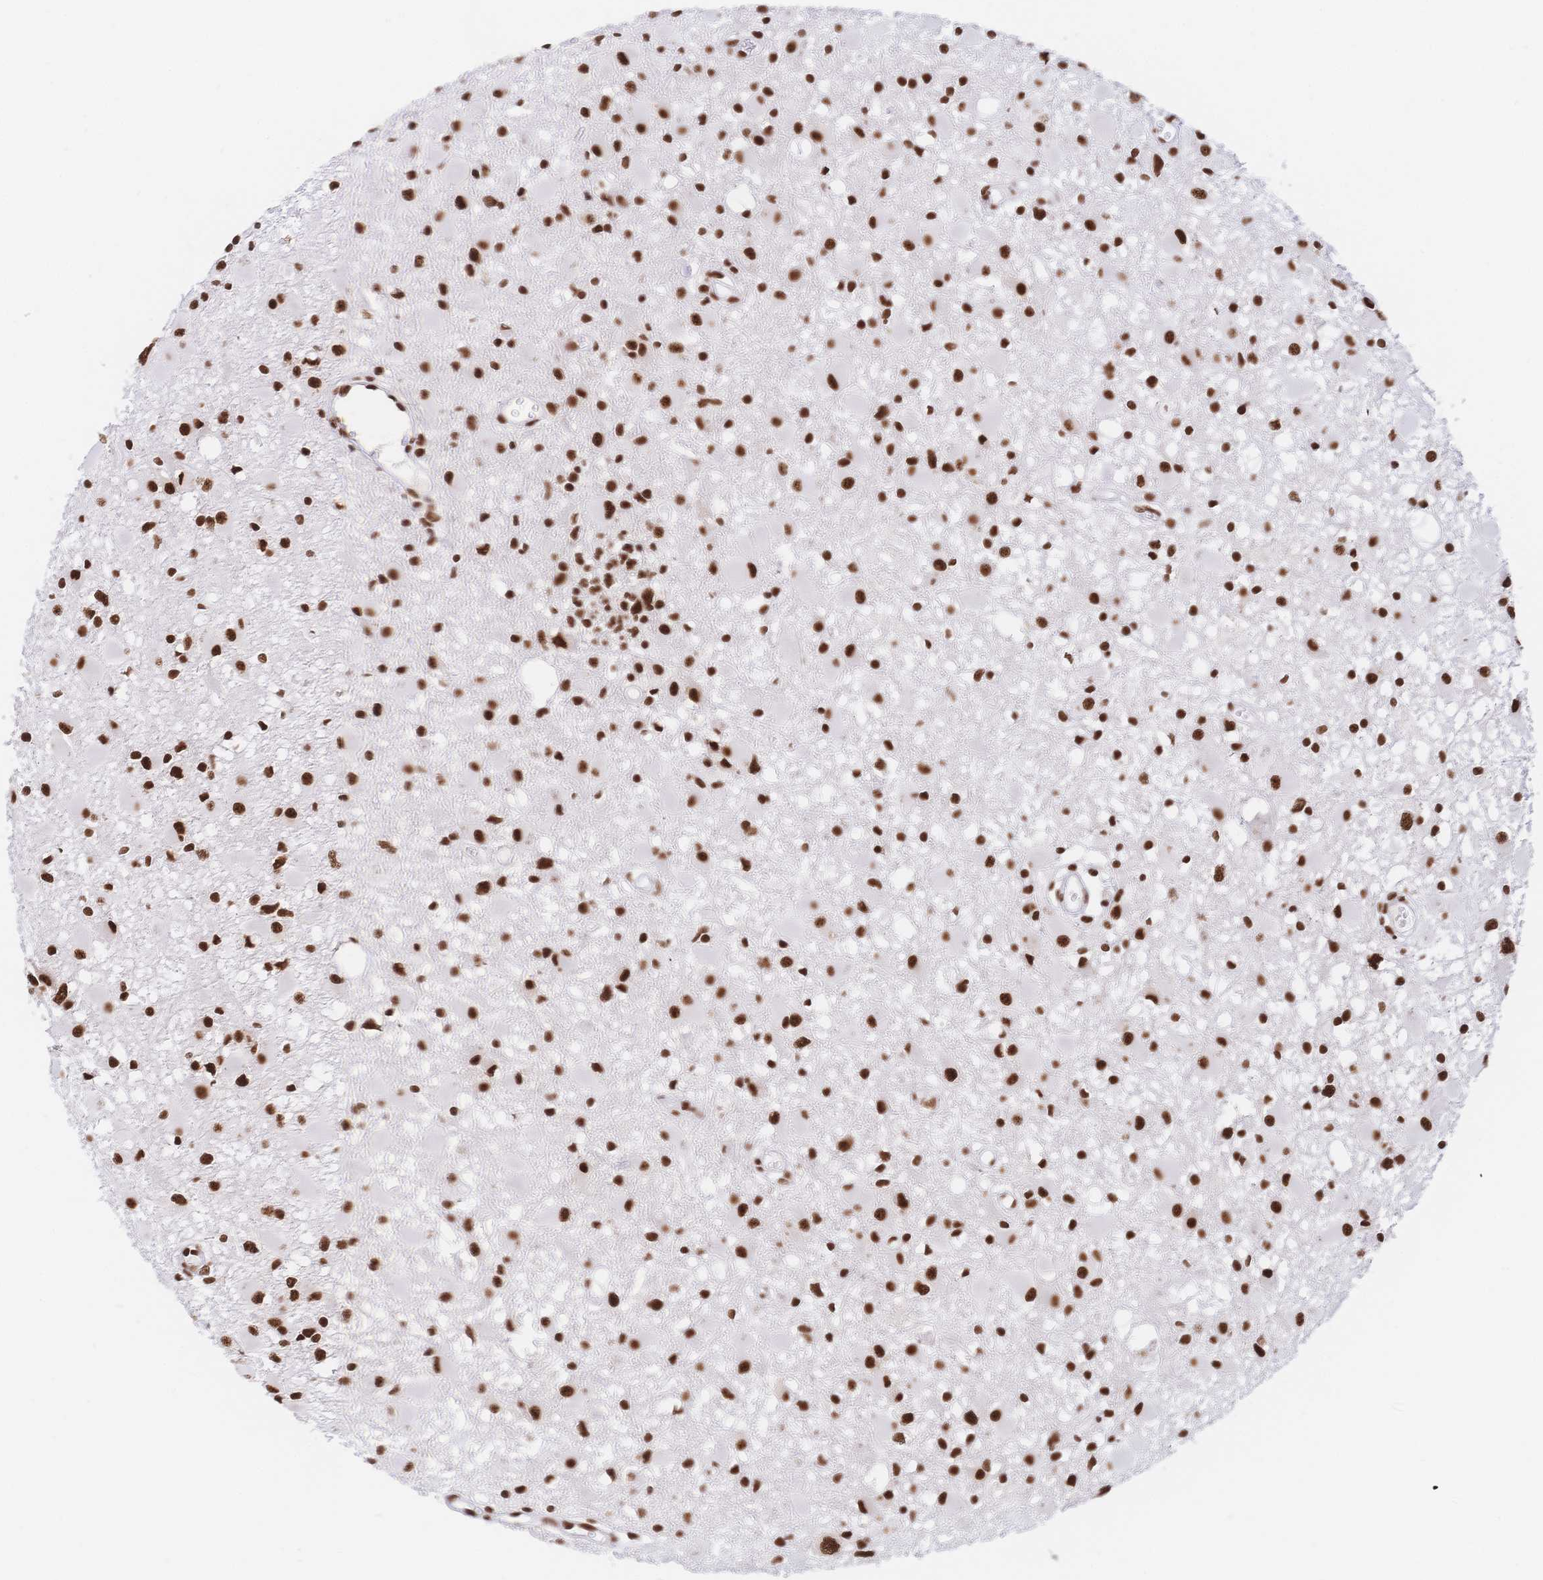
{"staining": {"intensity": "strong", "quantity": ">75%", "location": "nuclear"}, "tissue": "glioma", "cell_type": "Tumor cells", "image_type": "cancer", "snomed": [{"axis": "morphology", "description": "Glioma, malignant, High grade"}, {"axis": "topography", "description": "Brain"}], "caption": "Human glioma stained with a protein marker demonstrates strong staining in tumor cells.", "gene": "SRSF1", "patient": {"sex": "male", "age": 54}}